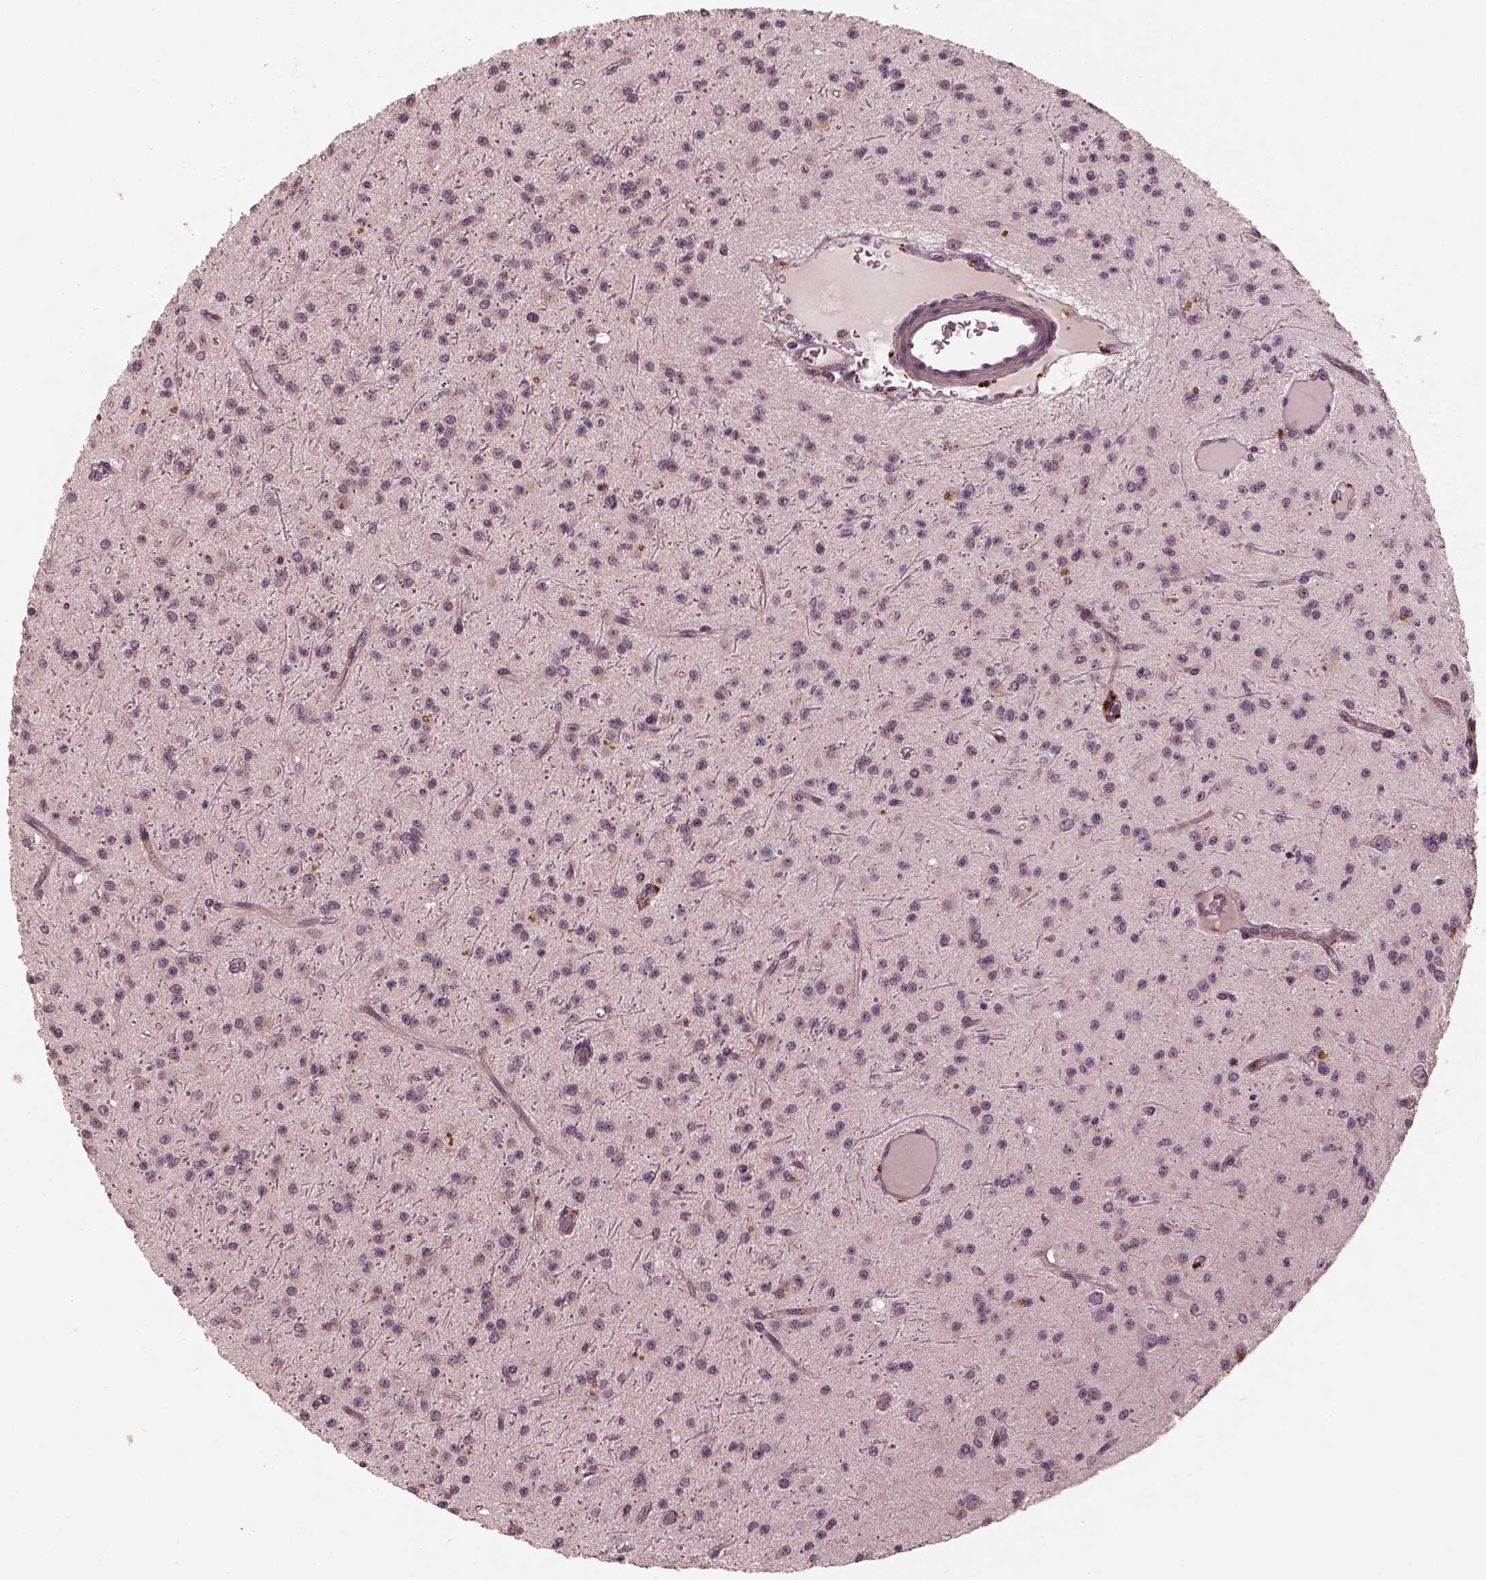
{"staining": {"intensity": "weak", "quantity": "<25%", "location": "cytoplasmic/membranous"}, "tissue": "glioma", "cell_type": "Tumor cells", "image_type": "cancer", "snomed": [{"axis": "morphology", "description": "Glioma, malignant, Low grade"}, {"axis": "topography", "description": "Brain"}], "caption": "Immunohistochemistry of malignant glioma (low-grade) shows no expression in tumor cells.", "gene": "SLC25A46", "patient": {"sex": "male", "age": 27}}